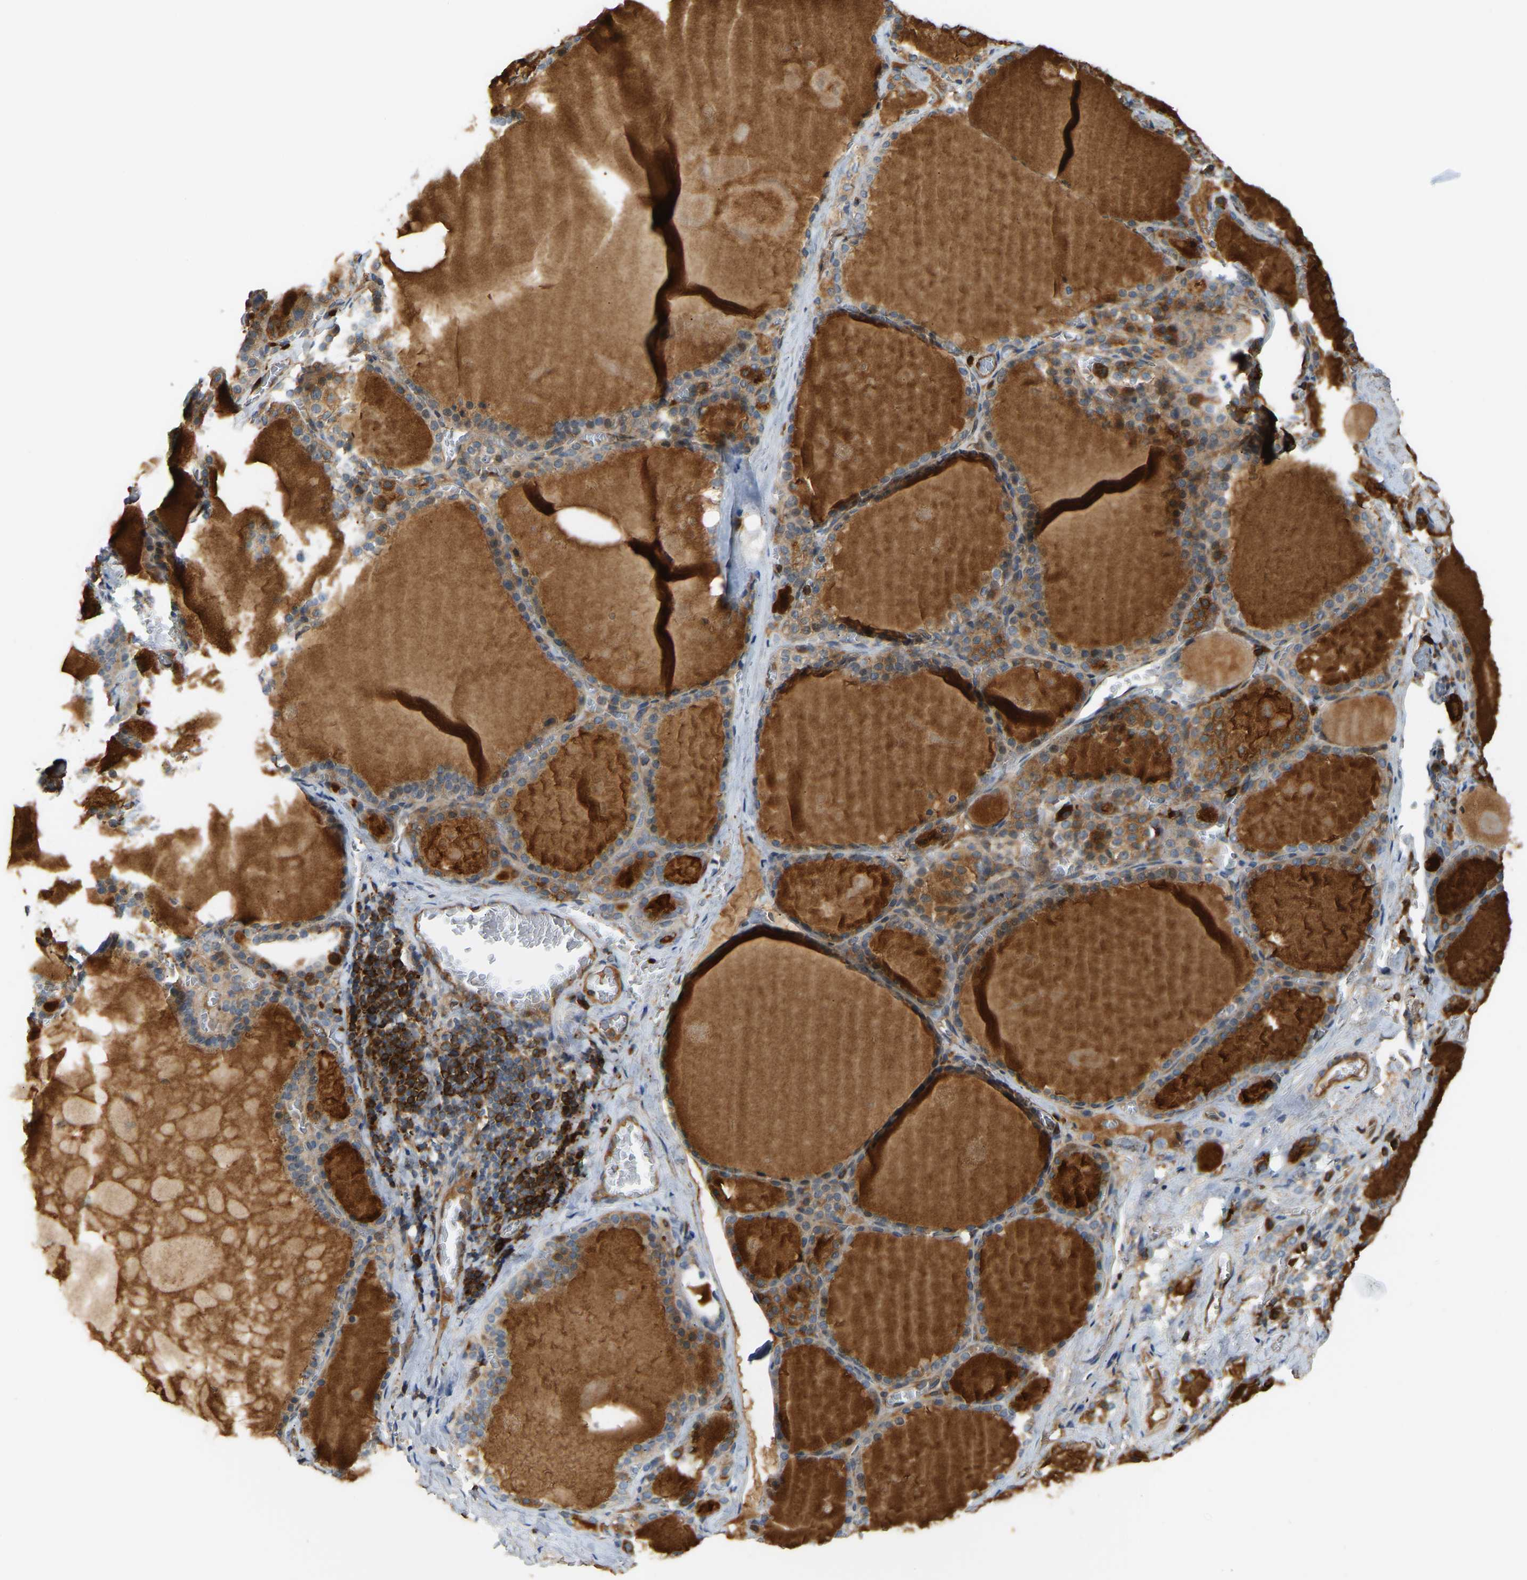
{"staining": {"intensity": "moderate", "quantity": ">75%", "location": "cytoplasmic/membranous"}, "tissue": "thyroid gland", "cell_type": "Glandular cells", "image_type": "normal", "snomed": [{"axis": "morphology", "description": "Normal tissue, NOS"}, {"axis": "topography", "description": "Thyroid gland"}], "caption": "A medium amount of moderate cytoplasmic/membranous positivity is identified in approximately >75% of glandular cells in benign thyroid gland. (DAB (3,3'-diaminobenzidine) IHC with brightfield microscopy, high magnification).", "gene": "PLCG2", "patient": {"sex": "male", "age": 56}}